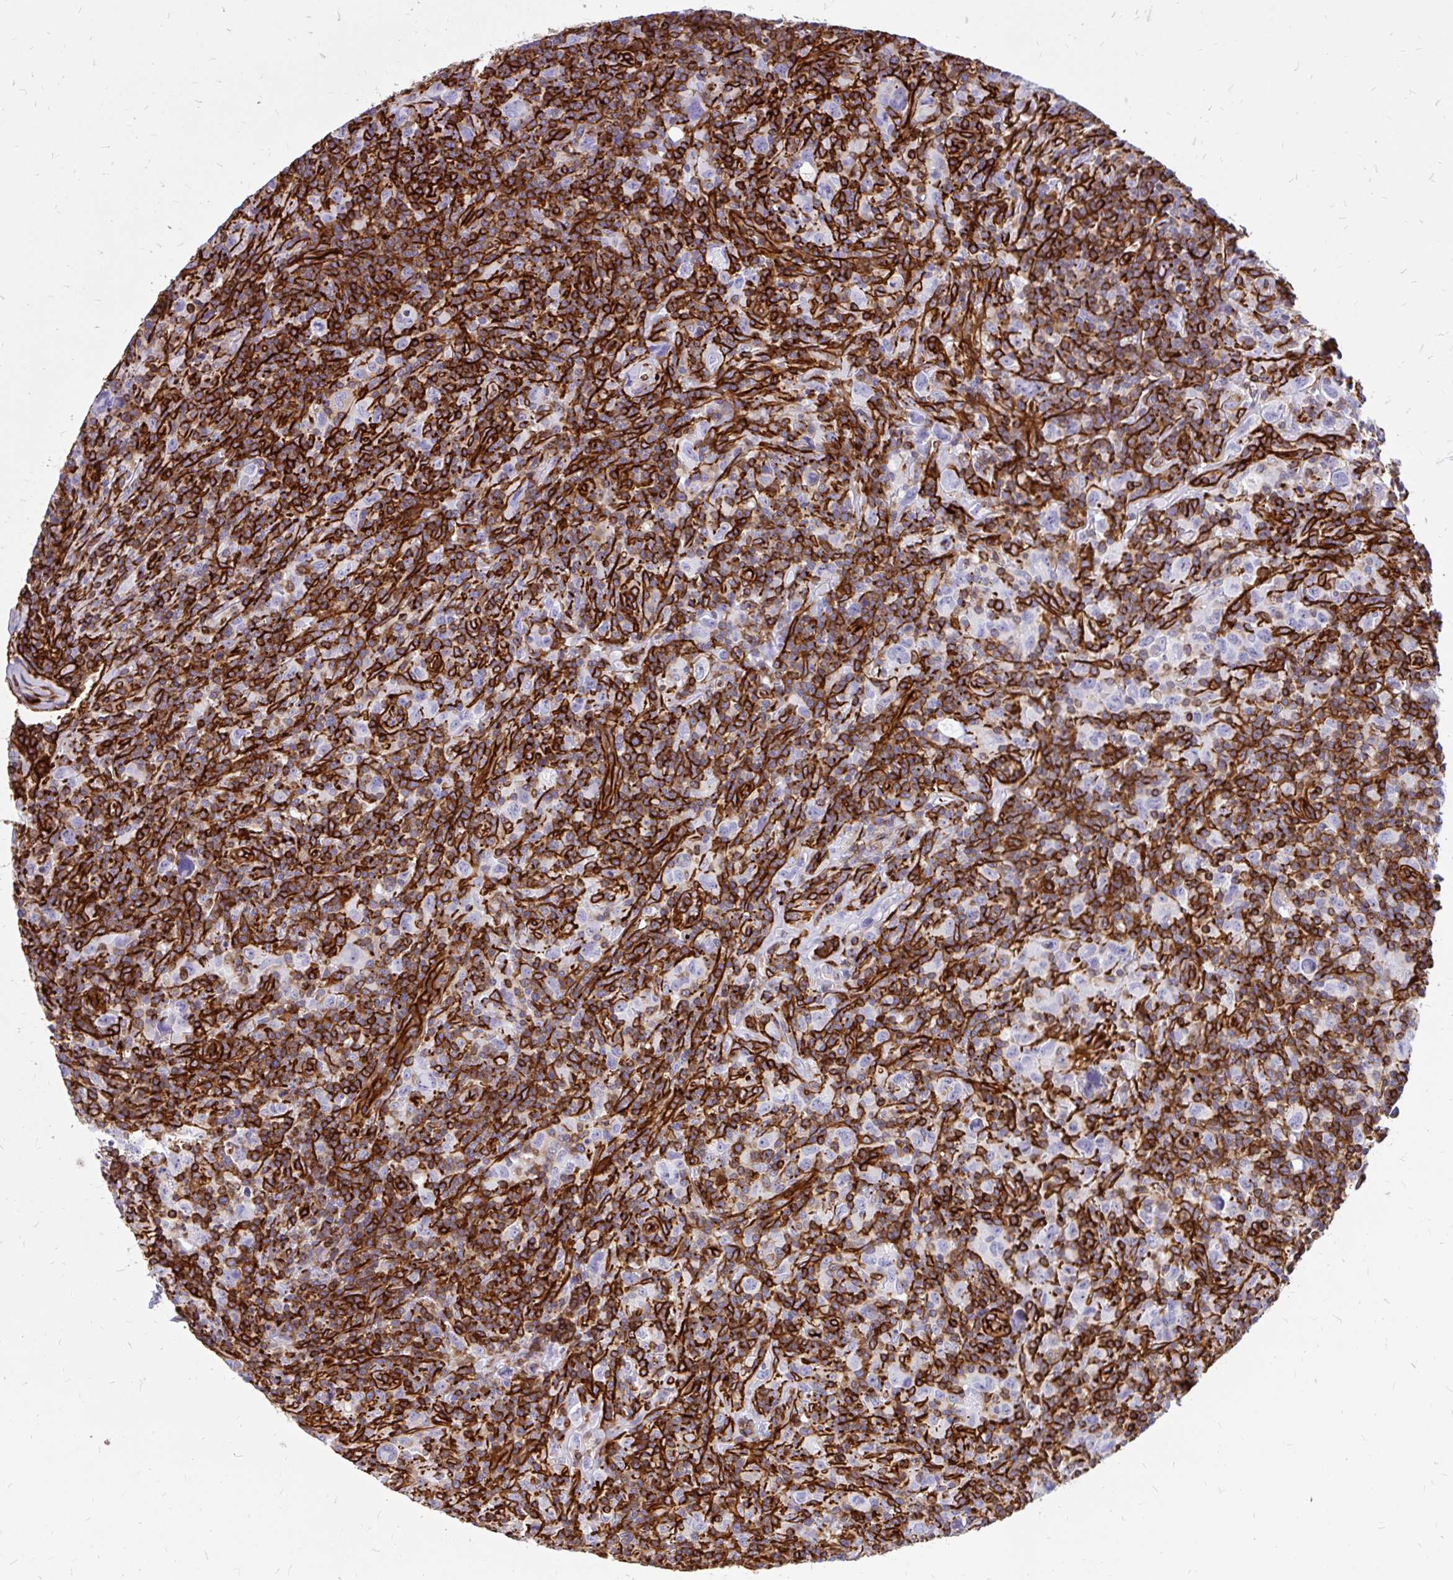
{"staining": {"intensity": "negative", "quantity": "none", "location": "none"}, "tissue": "lymphoma", "cell_type": "Tumor cells", "image_type": "cancer", "snomed": [{"axis": "morphology", "description": "Hodgkin's disease, NOS"}, {"axis": "topography", "description": "Lymph node"}], "caption": "Immunohistochemical staining of human lymphoma shows no significant staining in tumor cells.", "gene": "MAP1LC3B", "patient": {"sex": "female", "age": 18}}